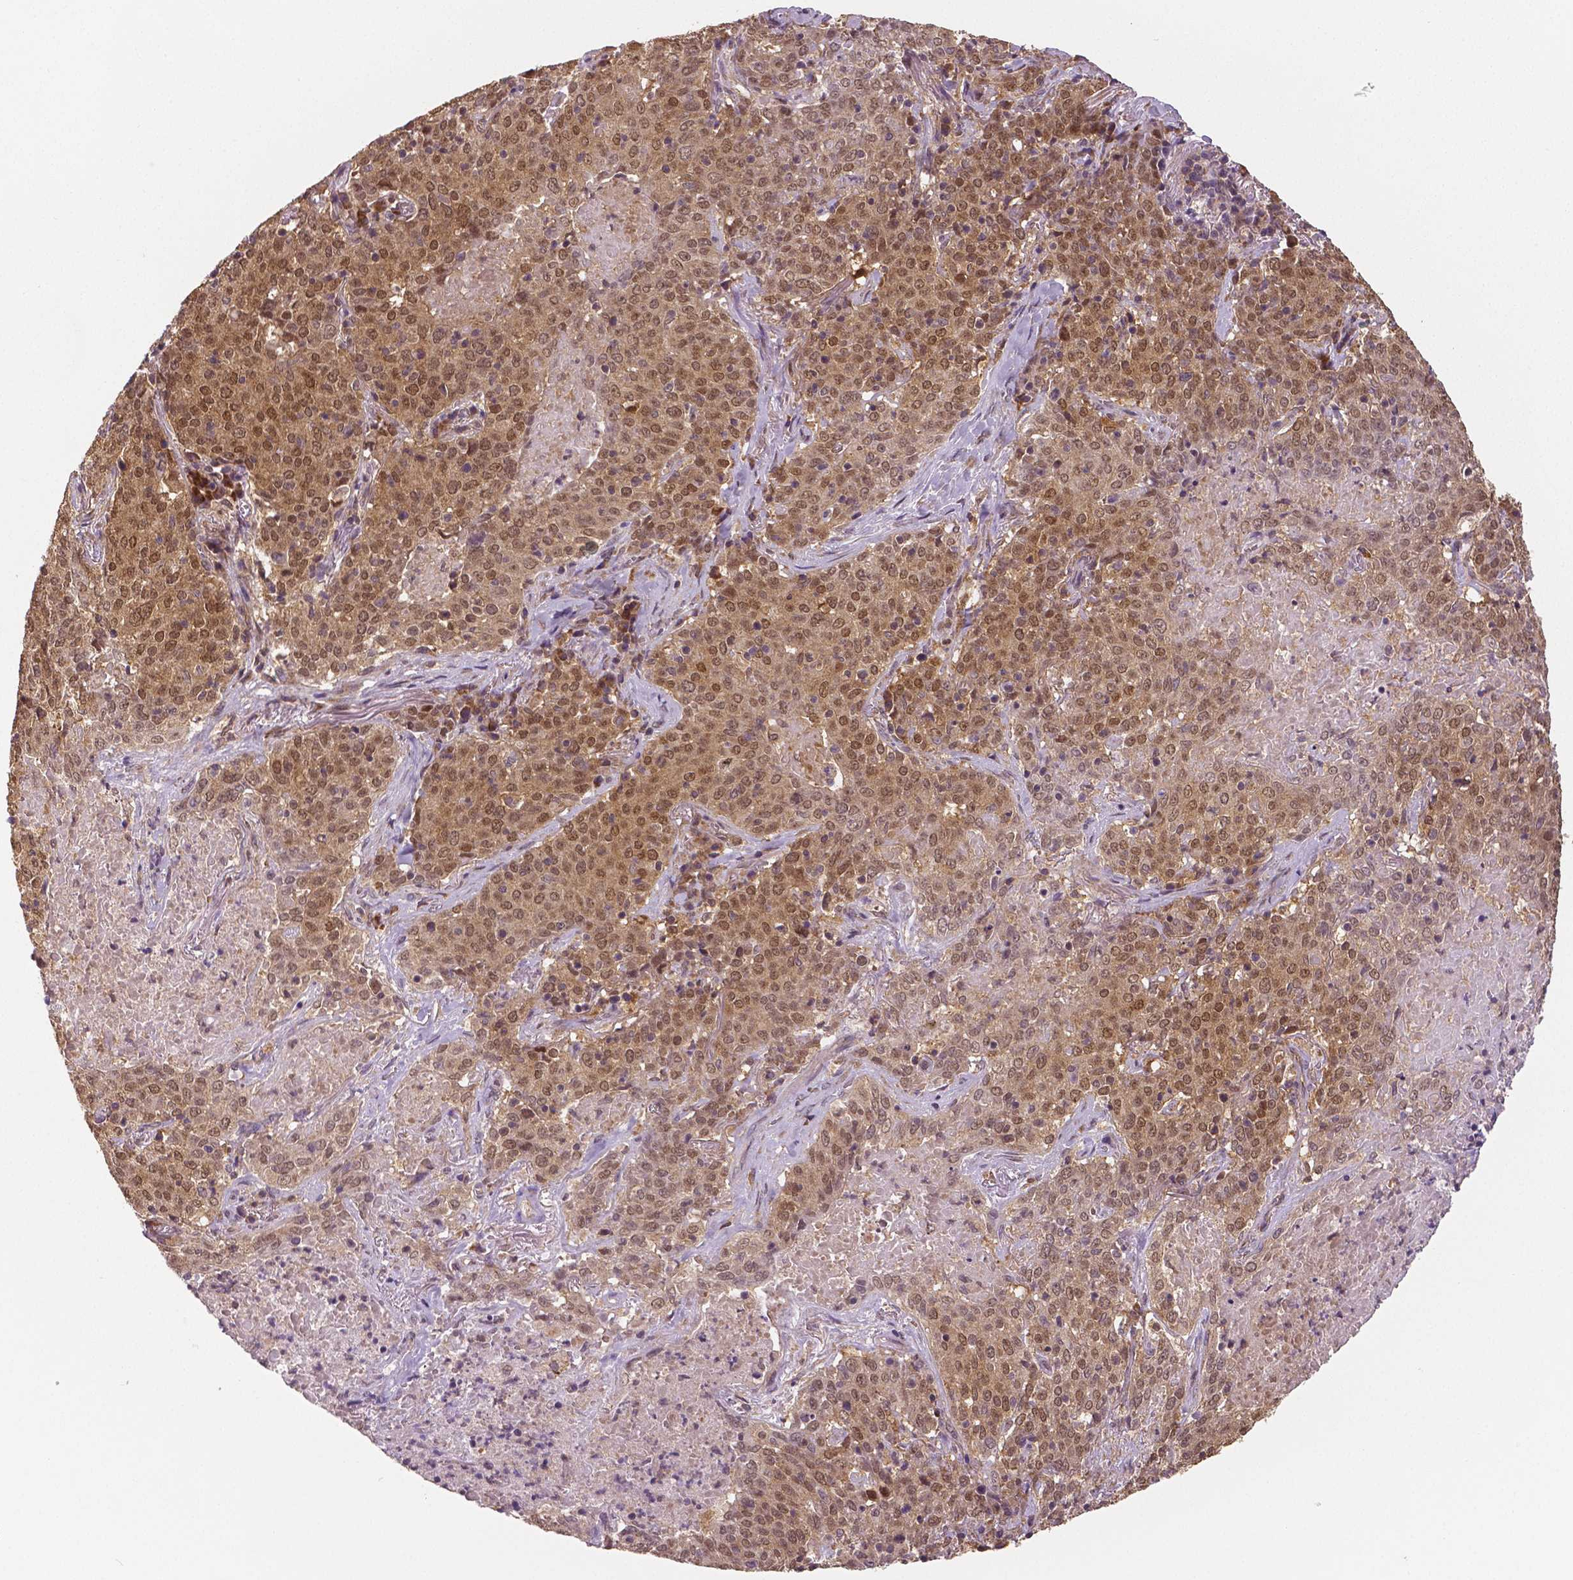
{"staining": {"intensity": "moderate", "quantity": ">75%", "location": "cytoplasmic/membranous,nuclear"}, "tissue": "lung cancer", "cell_type": "Tumor cells", "image_type": "cancer", "snomed": [{"axis": "morphology", "description": "Squamous cell carcinoma, NOS"}, {"axis": "topography", "description": "Lung"}], "caption": "Lung squamous cell carcinoma stained with a brown dye displays moderate cytoplasmic/membranous and nuclear positive expression in approximately >75% of tumor cells.", "gene": "STAT3", "patient": {"sex": "male", "age": 82}}